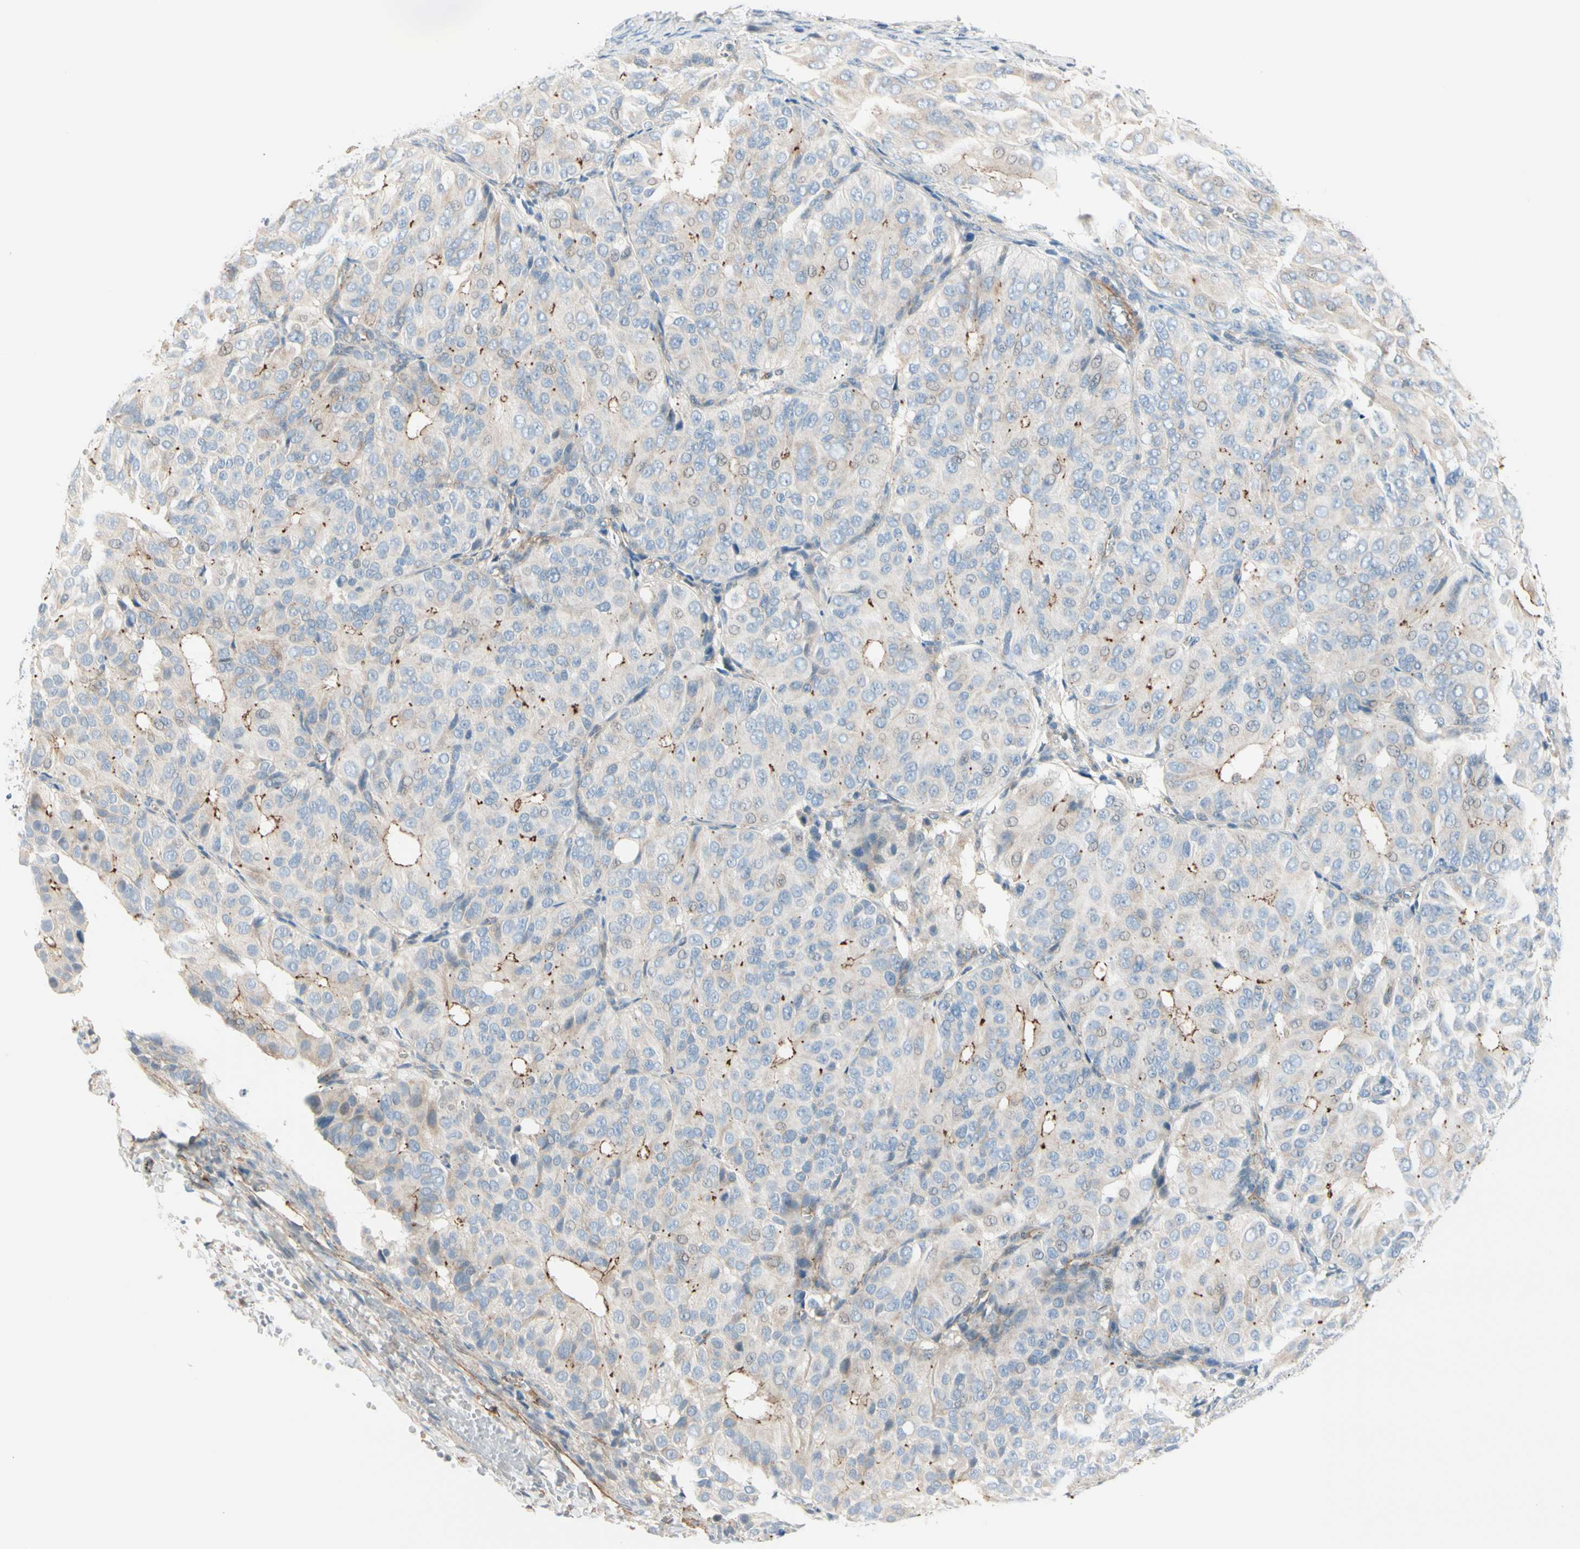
{"staining": {"intensity": "weak", "quantity": "25%-75%", "location": "cytoplasmic/membranous"}, "tissue": "ovarian cancer", "cell_type": "Tumor cells", "image_type": "cancer", "snomed": [{"axis": "morphology", "description": "Carcinoma, endometroid"}, {"axis": "topography", "description": "Ovary"}], "caption": "IHC of human ovarian endometroid carcinoma displays low levels of weak cytoplasmic/membranous expression in approximately 25%-75% of tumor cells.", "gene": "TJP1", "patient": {"sex": "female", "age": 51}}